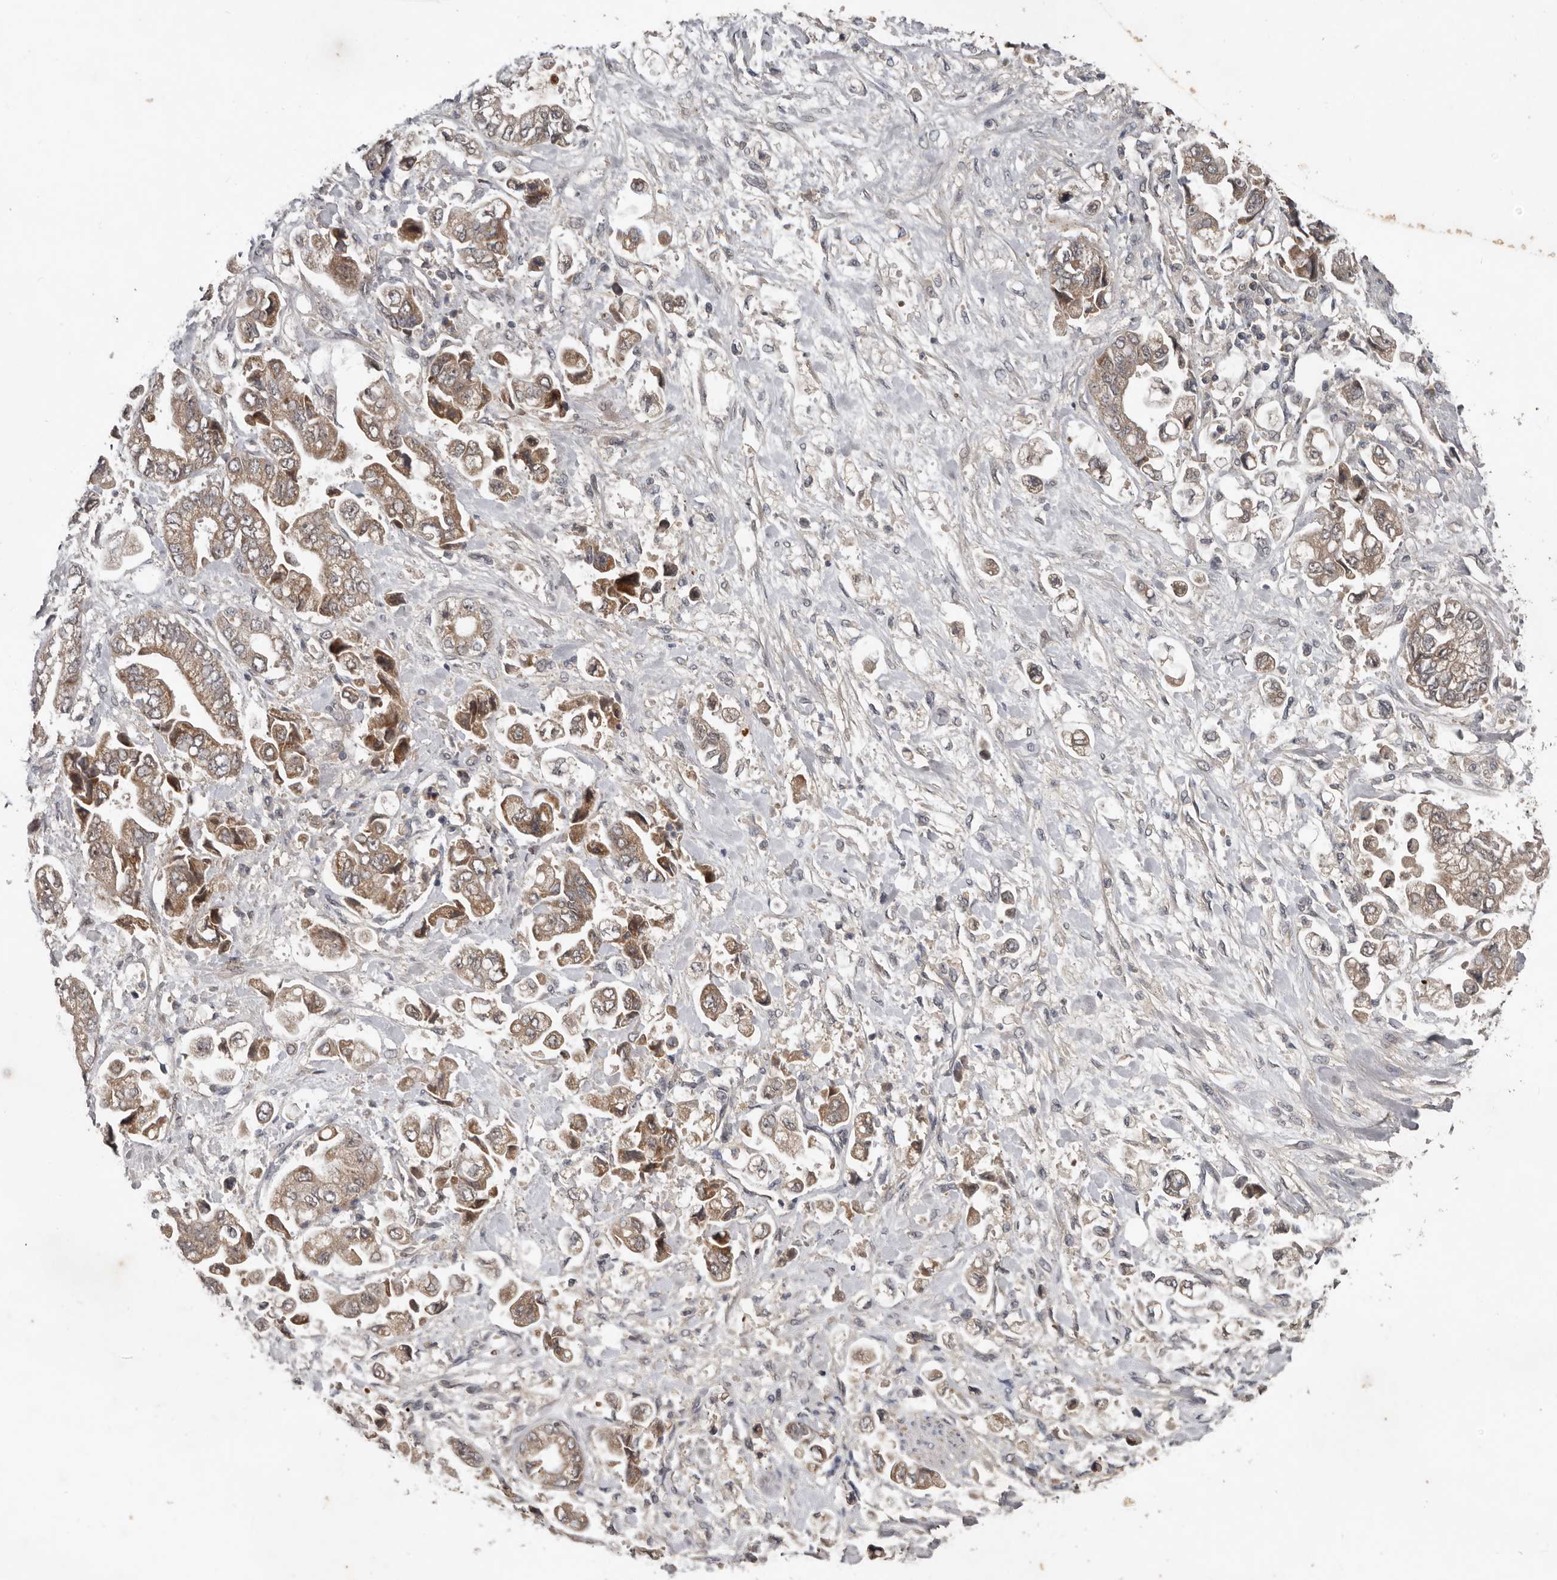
{"staining": {"intensity": "moderate", "quantity": ">75%", "location": "cytoplasmic/membranous"}, "tissue": "stomach cancer", "cell_type": "Tumor cells", "image_type": "cancer", "snomed": [{"axis": "morphology", "description": "Normal tissue, NOS"}, {"axis": "morphology", "description": "Adenocarcinoma, NOS"}, {"axis": "topography", "description": "Stomach"}], "caption": "Human stomach cancer stained with a brown dye reveals moderate cytoplasmic/membranous positive positivity in about >75% of tumor cells.", "gene": "DNAJB4", "patient": {"sex": "male", "age": 62}}